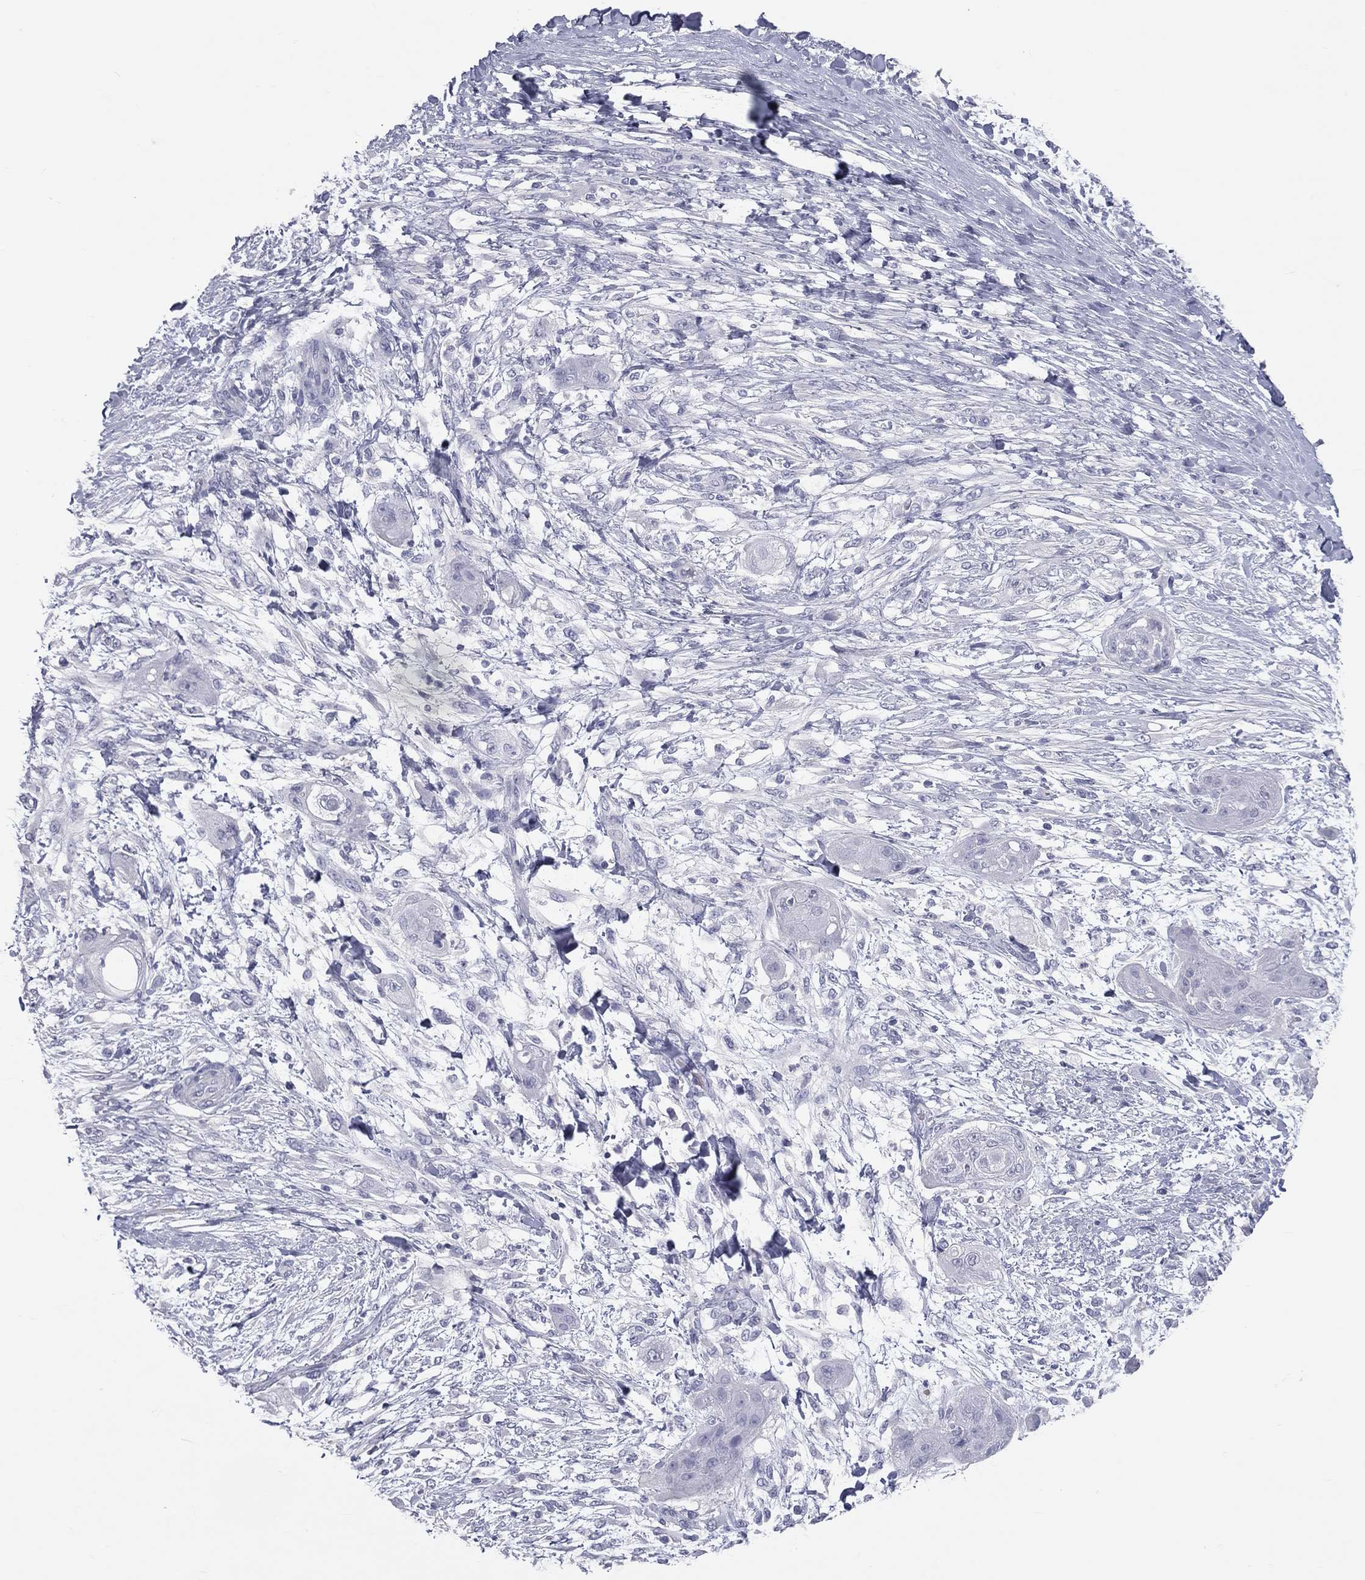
{"staining": {"intensity": "negative", "quantity": "none", "location": "none"}, "tissue": "skin cancer", "cell_type": "Tumor cells", "image_type": "cancer", "snomed": [{"axis": "morphology", "description": "Squamous cell carcinoma, NOS"}, {"axis": "topography", "description": "Skin"}], "caption": "A high-resolution micrograph shows immunohistochemistry (IHC) staining of squamous cell carcinoma (skin), which shows no significant staining in tumor cells.", "gene": "TFPI2", "patient": {"sex": "male", "age": 62}}